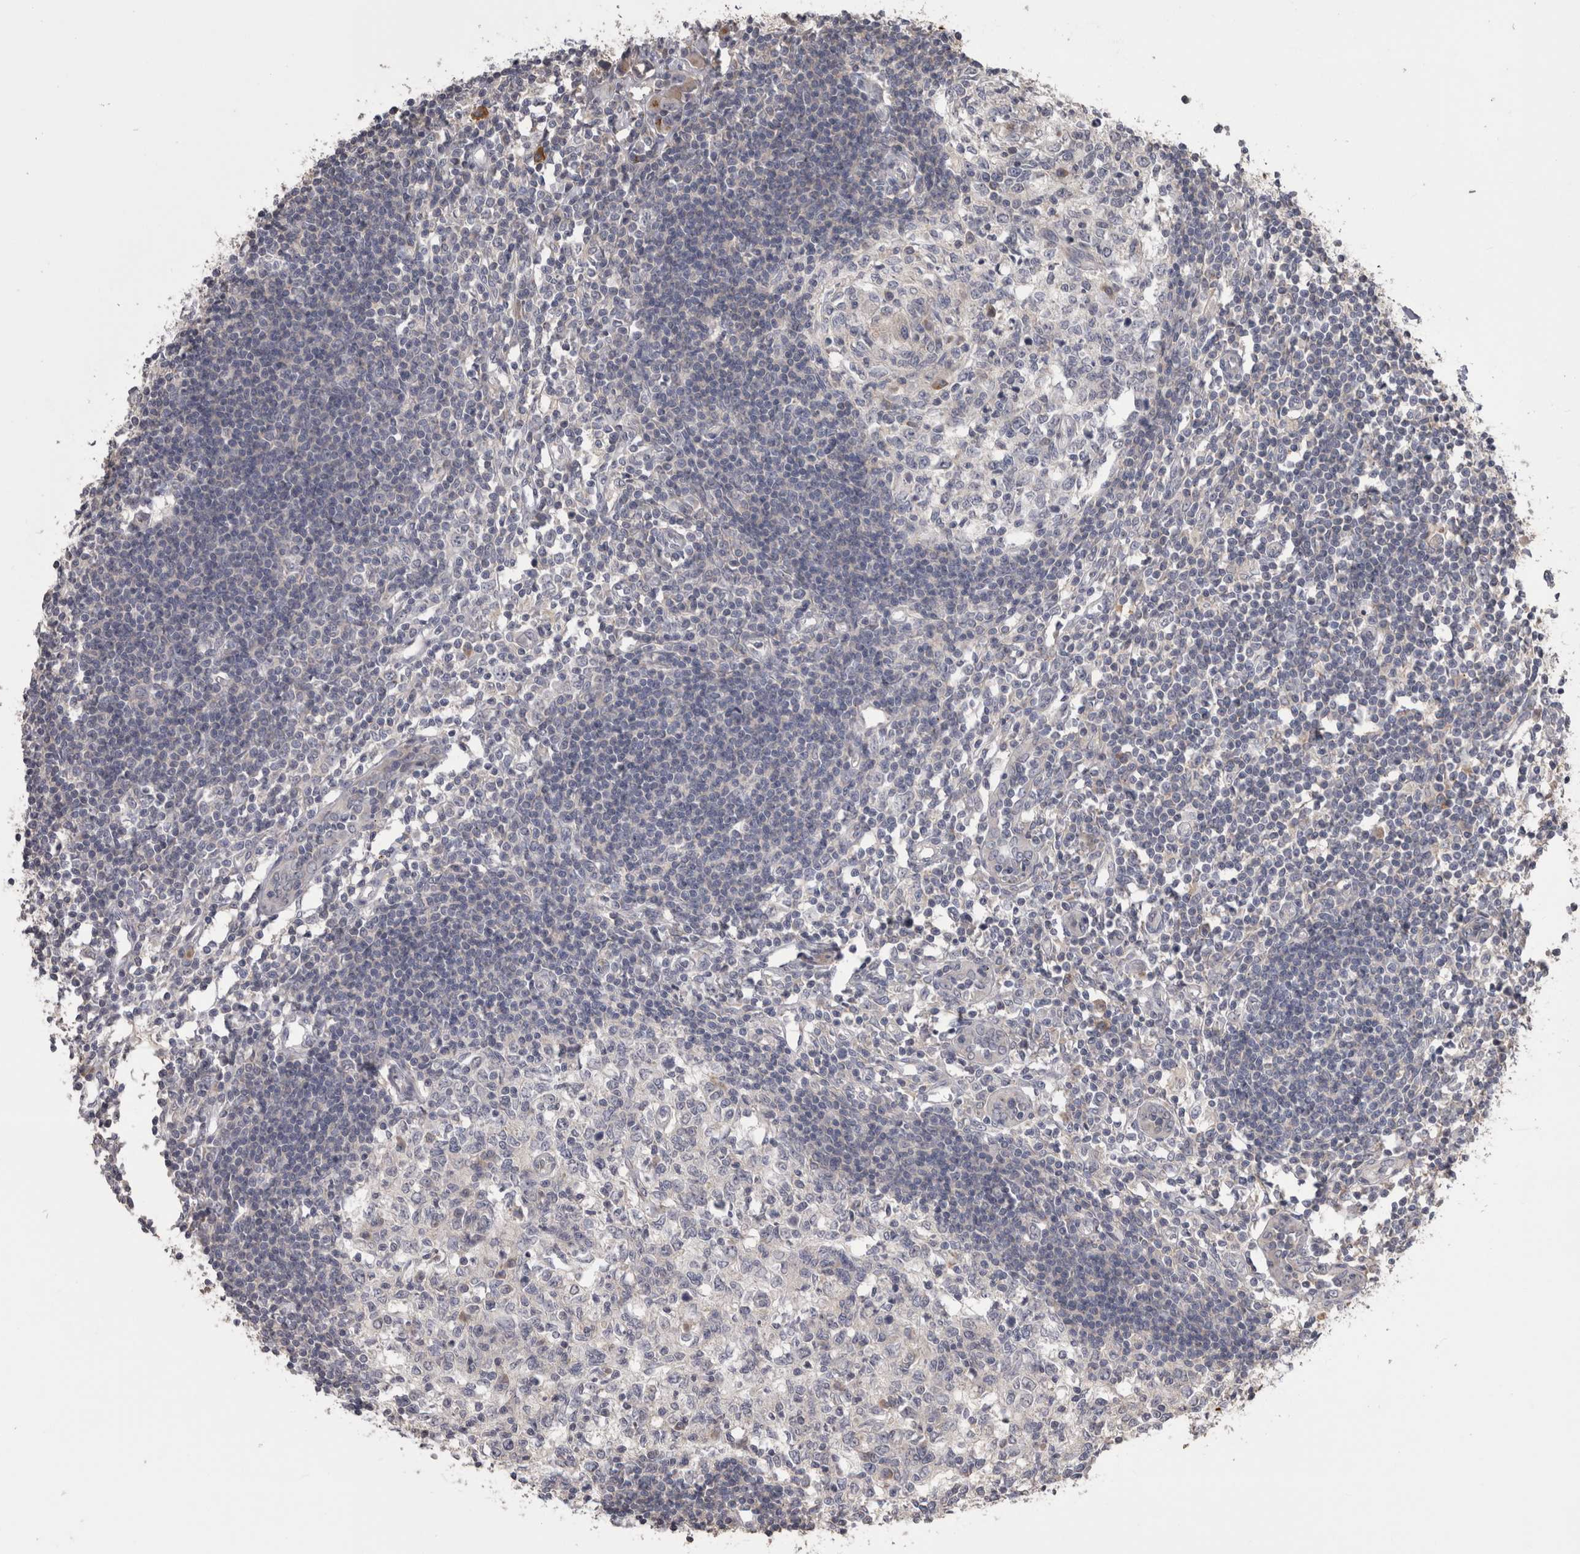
{"staining": {"intensity": "negative", "quantity": "none", "location": "none"}, "tissue": "lymph node", "cell_type": "Germinal center cells", "image_type": "normal", "snomed": [{"axis": "morphology", "description": "Normal tissue, NOS"}, {"axis": "morphology", "description": "Malignant melanoma, Metastatic site"}, {"axis": "topography", "description": "Lymph node"}], "caption": "High magnification brightfield microscopy of normal lymph node stained with DAB (3,3'-diaminobenzidine) (brown) and counterstained with hematoxylin (blue): germinal center cells show no significant staining.", "gene": "ANXA13", "patient": {"sex": "male", "age": 41}}